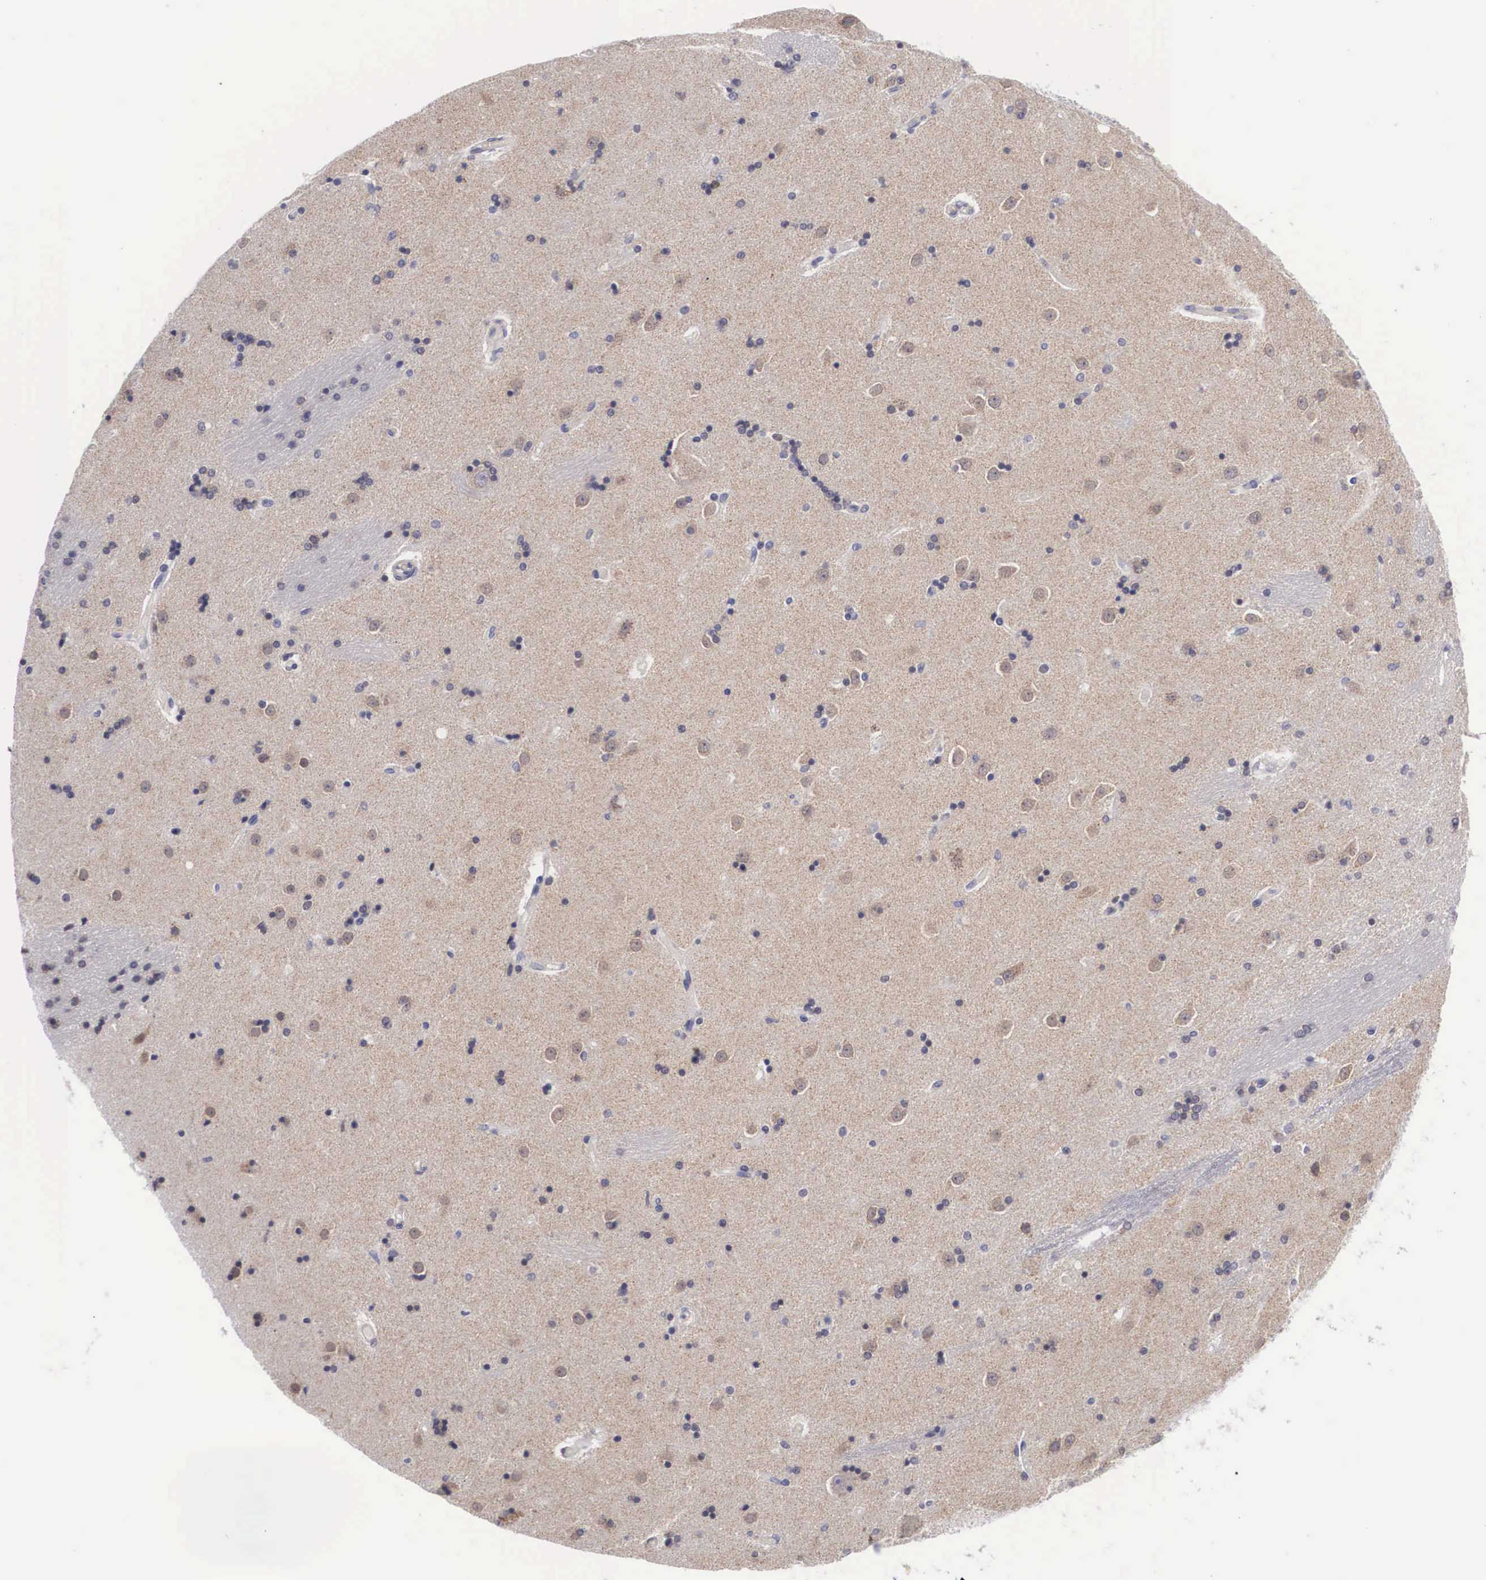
{"staining": {"intensity": "weak", "quantity": "25%-75%", "location": "cytoplasmic/membranous,nuclear"}, "tissue": "caudate", "cell_type": "Glial cells", "image_type": "normal", "snomed": [{"axis": "morphology", "description": "Normal tissue, NOS"}, {"axis": "topography", "description": "Lateral ventricle wall"}], "caption": "Protein expression analysis of unremarkable human caudate reveals weak cytoplasmic/membranous,nuclear staining in approximately 25%-75% of glial cells. The staining was performed using DAB, with brown indicating positive protein expression. Nuclei are stained blue with hematoxylin.", "gene": "SOX11", "patient": {"sex": "female", "age": 54}}